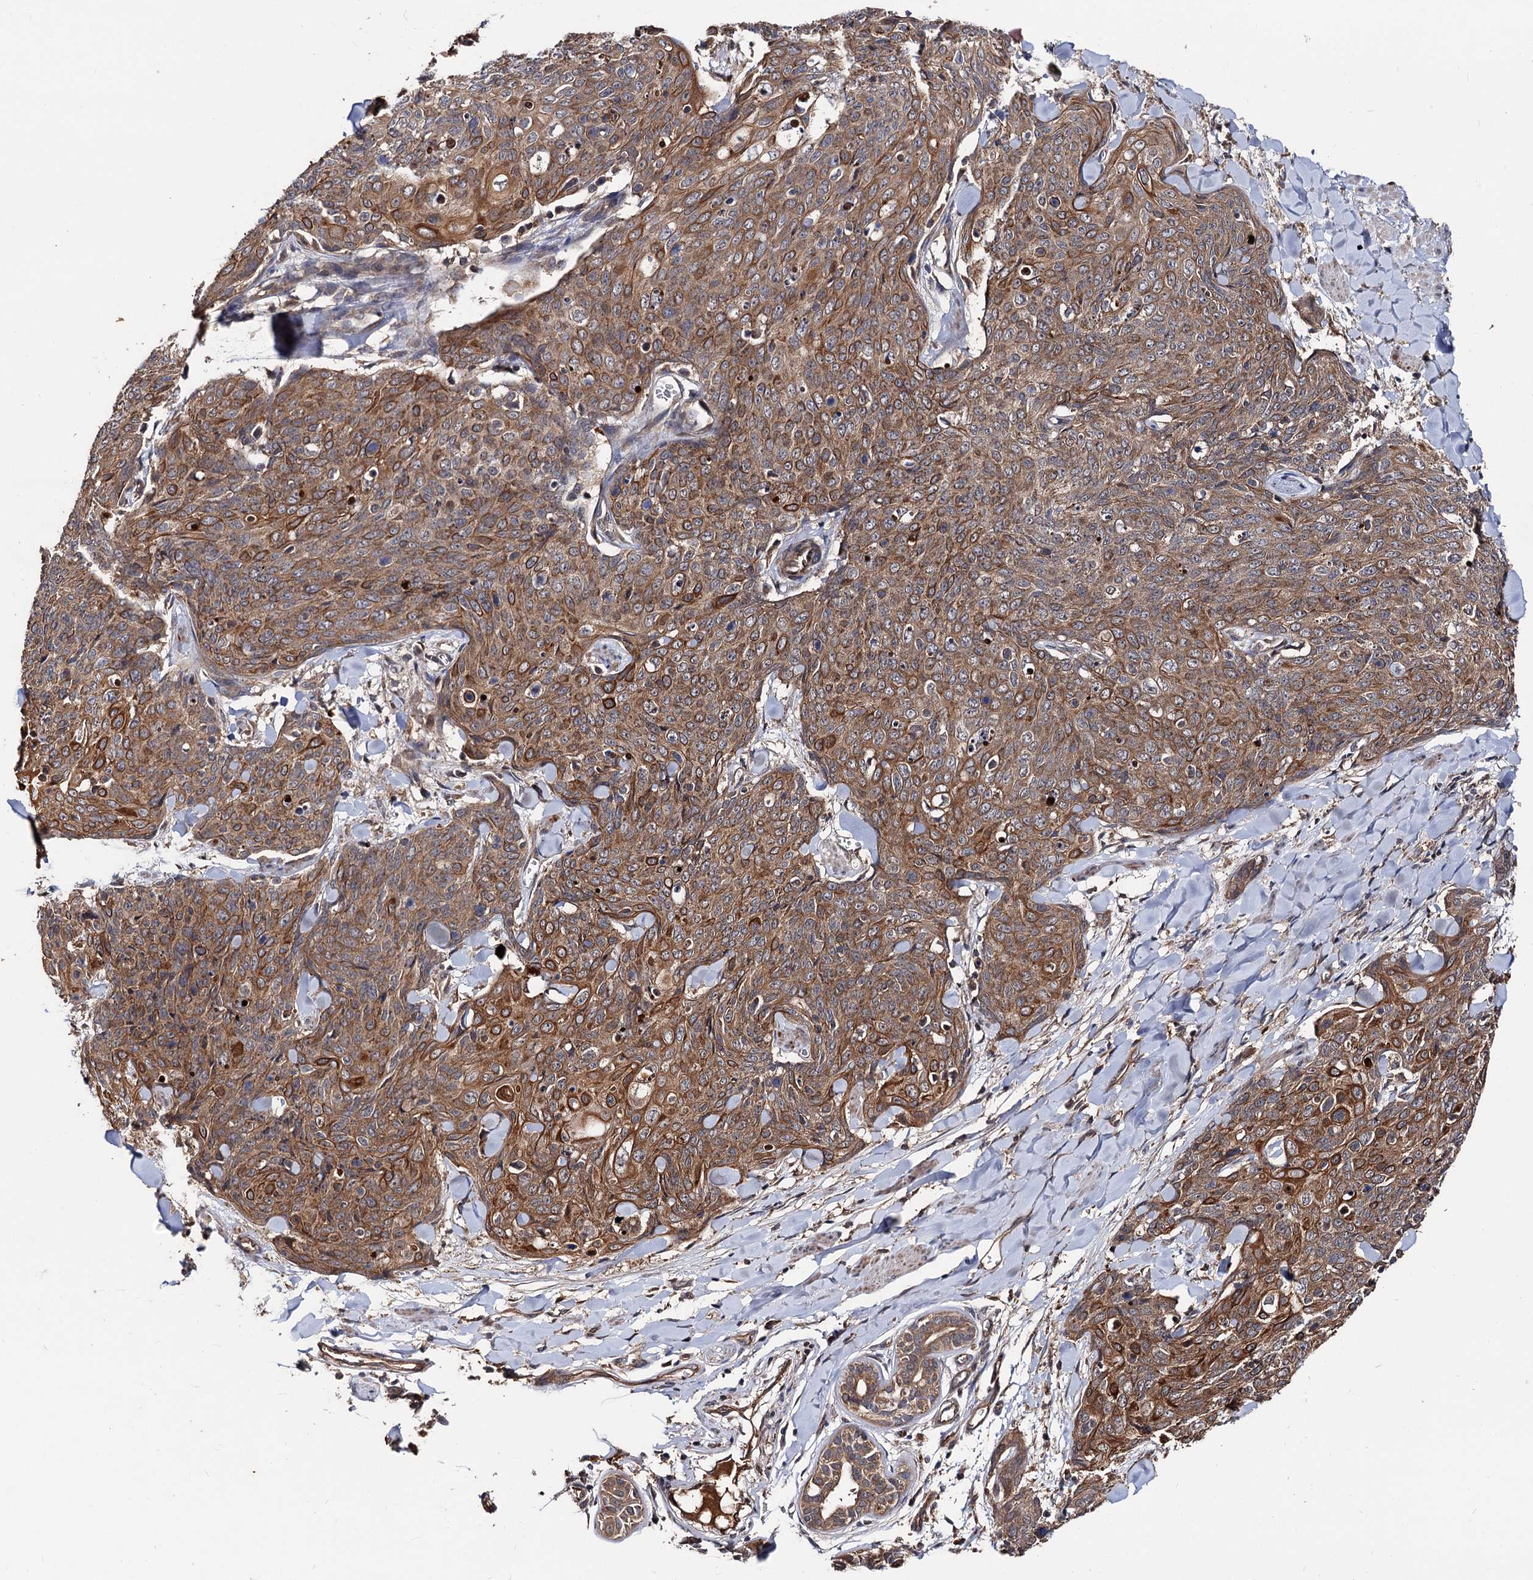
{"staining": {"intensity": "moderate", "quantity": ">75%", "location": "cytoplasmic/membranous"}, "tissue": "skin cancer", "cell_type": "Tumor cells", "image_type": "cancer", "snomed": [{"axis": "morphology", "description": "Squamous cell carcinoma, NOS"}, {"axis": "topography", "description": "Skin"}, {"axis": "topography", "description": "Vulva"}], "caption": "Squamous cell carcinoma (skin) tissue reveals moderate cytoplasmic/membranous expression in approximately >75% of tumor cells, visualized by immunohistochemistry.", "gene": "TEX9", "patient": {"sex": "female", "age": 85}}